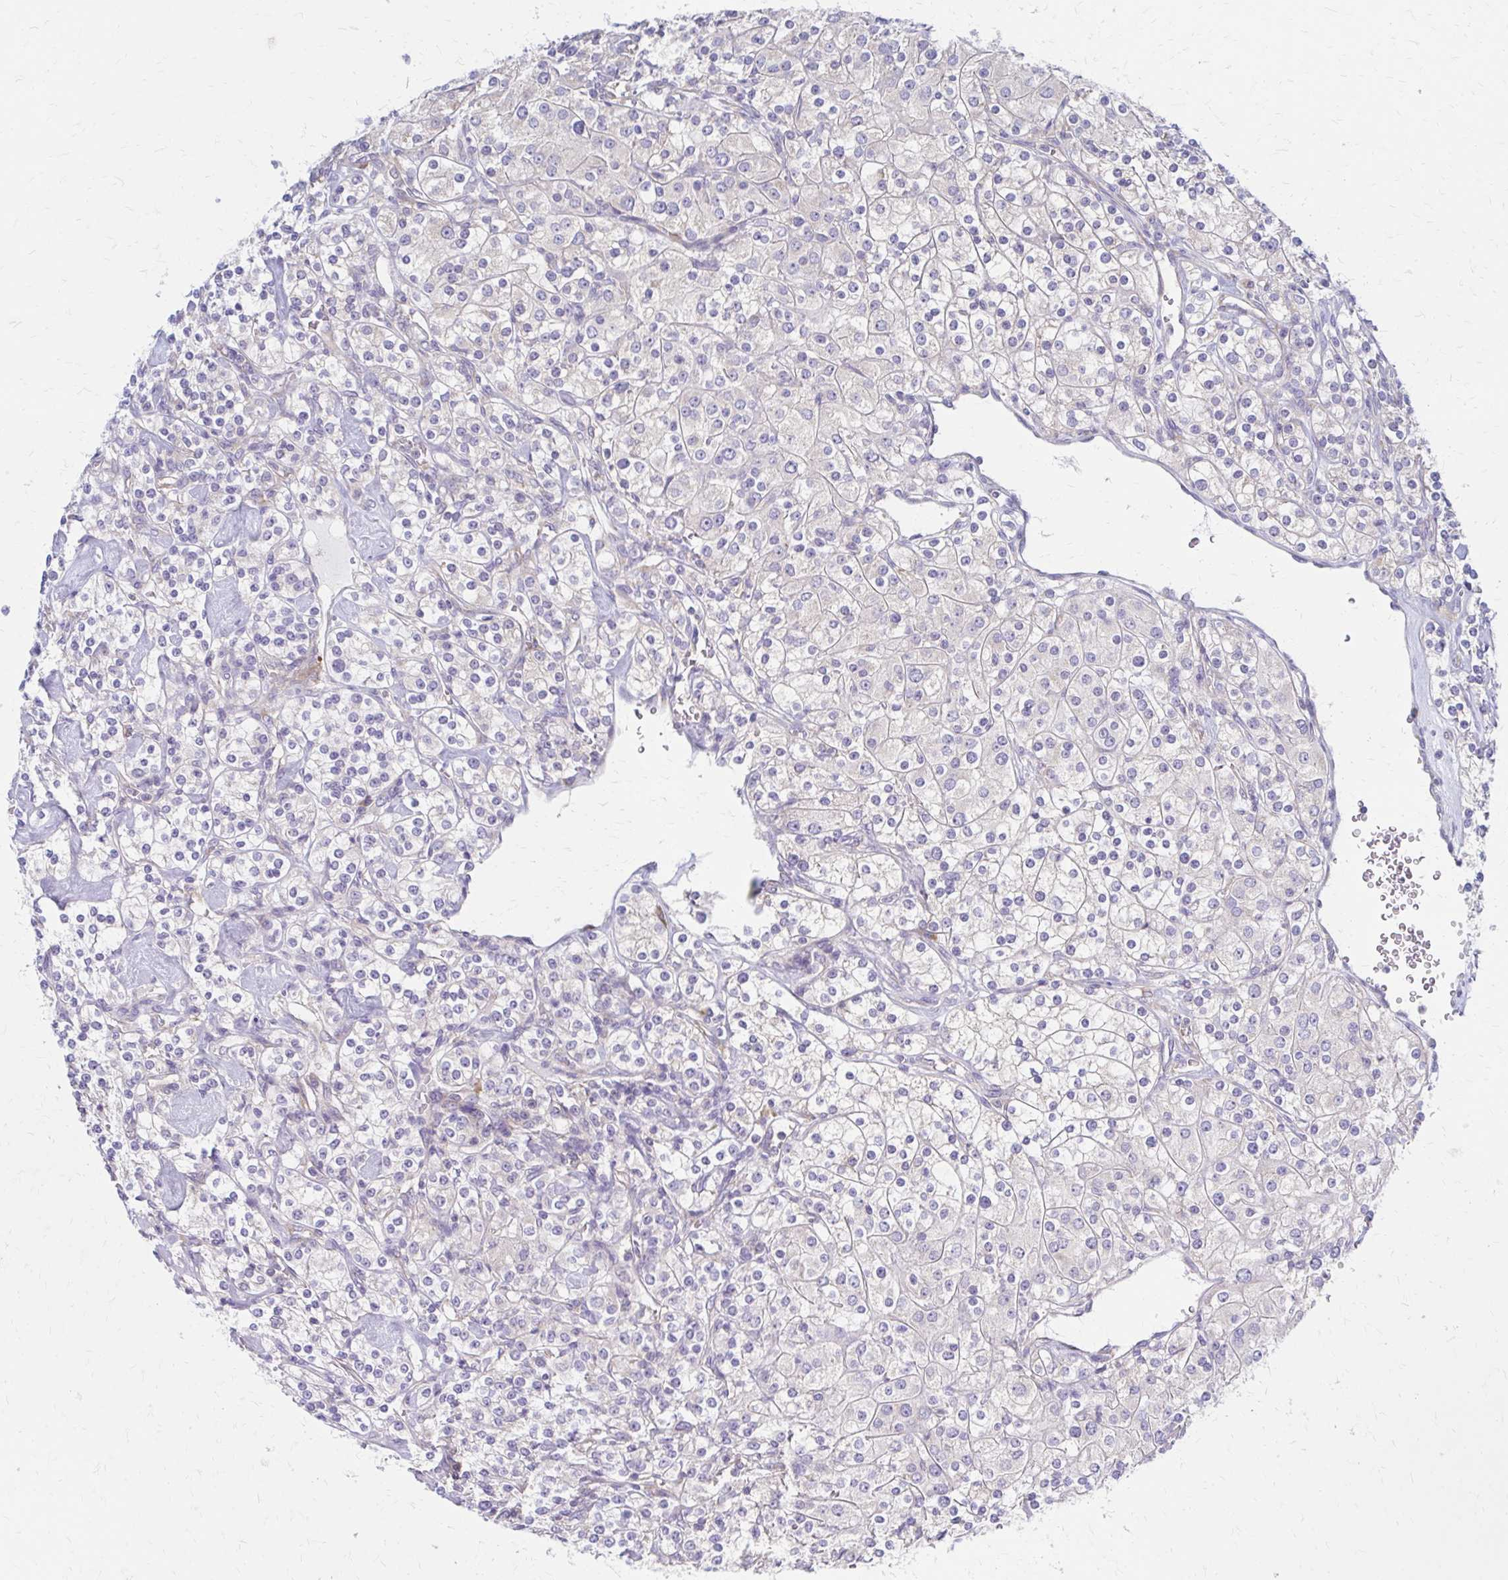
{"staining": {"intensity": "negative", "quantity": "none", "location": "none"}, "tissue": "renal cancer", "cell_type": "Tumor cells", "image_type": "cancer", "snomed": [{"axis": "morphology", "description": "Adenocarcinoma, NOS"}, {"axis": "topography", "description": "Kidney"}], "caption": "Image shows no significant protein positivity in tumor cells of renal cancer.", "gene": "RPL27A", "patient": {"sex": "male", "age": 77}}